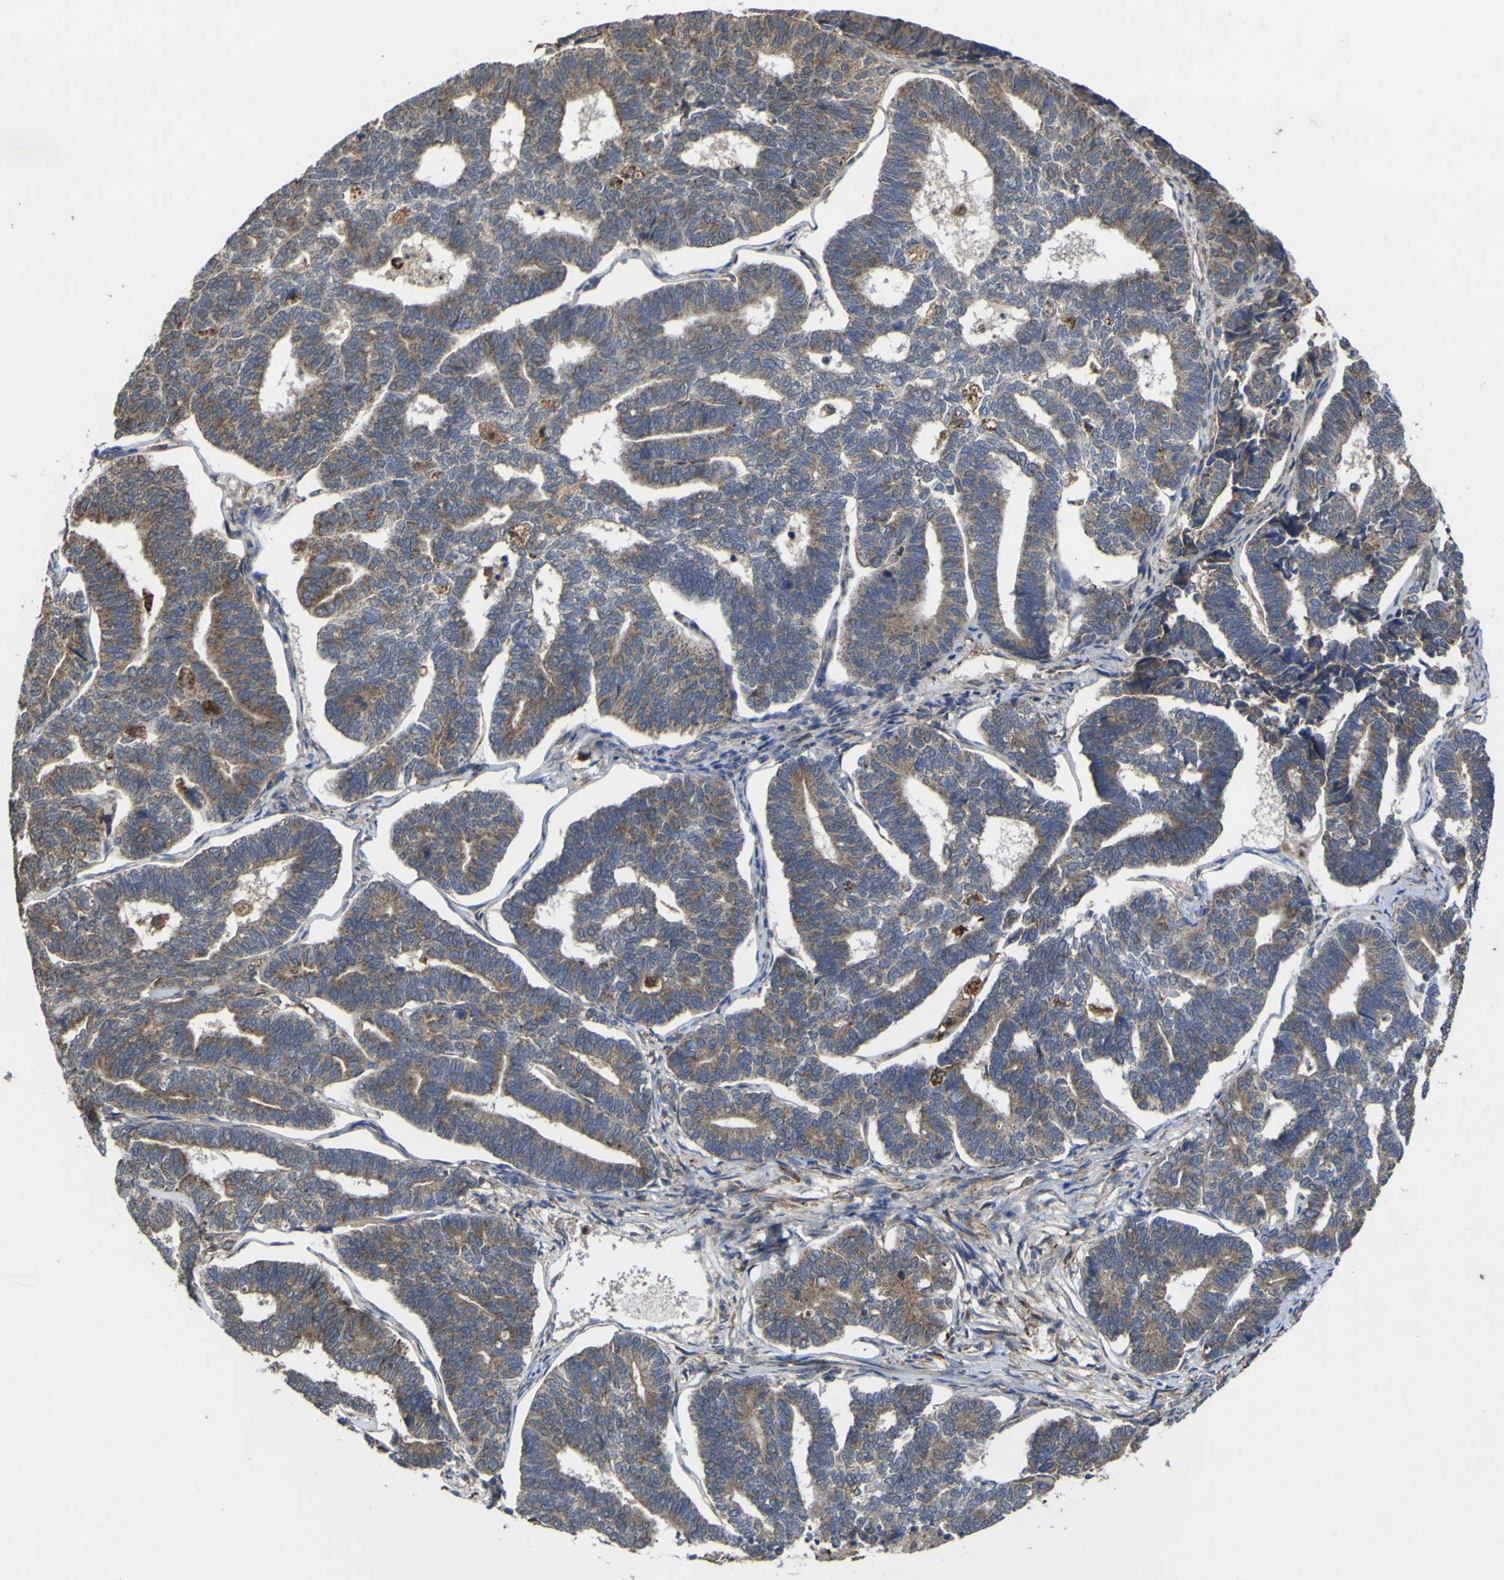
{"staining": {"intensity": "moderate", "quantity": ">75%", "location": "cytoplasmic/membranous"}, "tissue": "endometrial cancer", "cell_type": "Tumor cells", "image_type": "cancer", "snomed": [{"axis": "morphology", "description": "Adenocarcinoma, NOS"}, {"axis": "topography", "description": "Endometrium"}], "caption": "Human endometrial cancer stained with a protein marker shows moderate staining in tumor cells.", "gene": "IRAK2", "patient": {"sex": "female", "age": 70}}